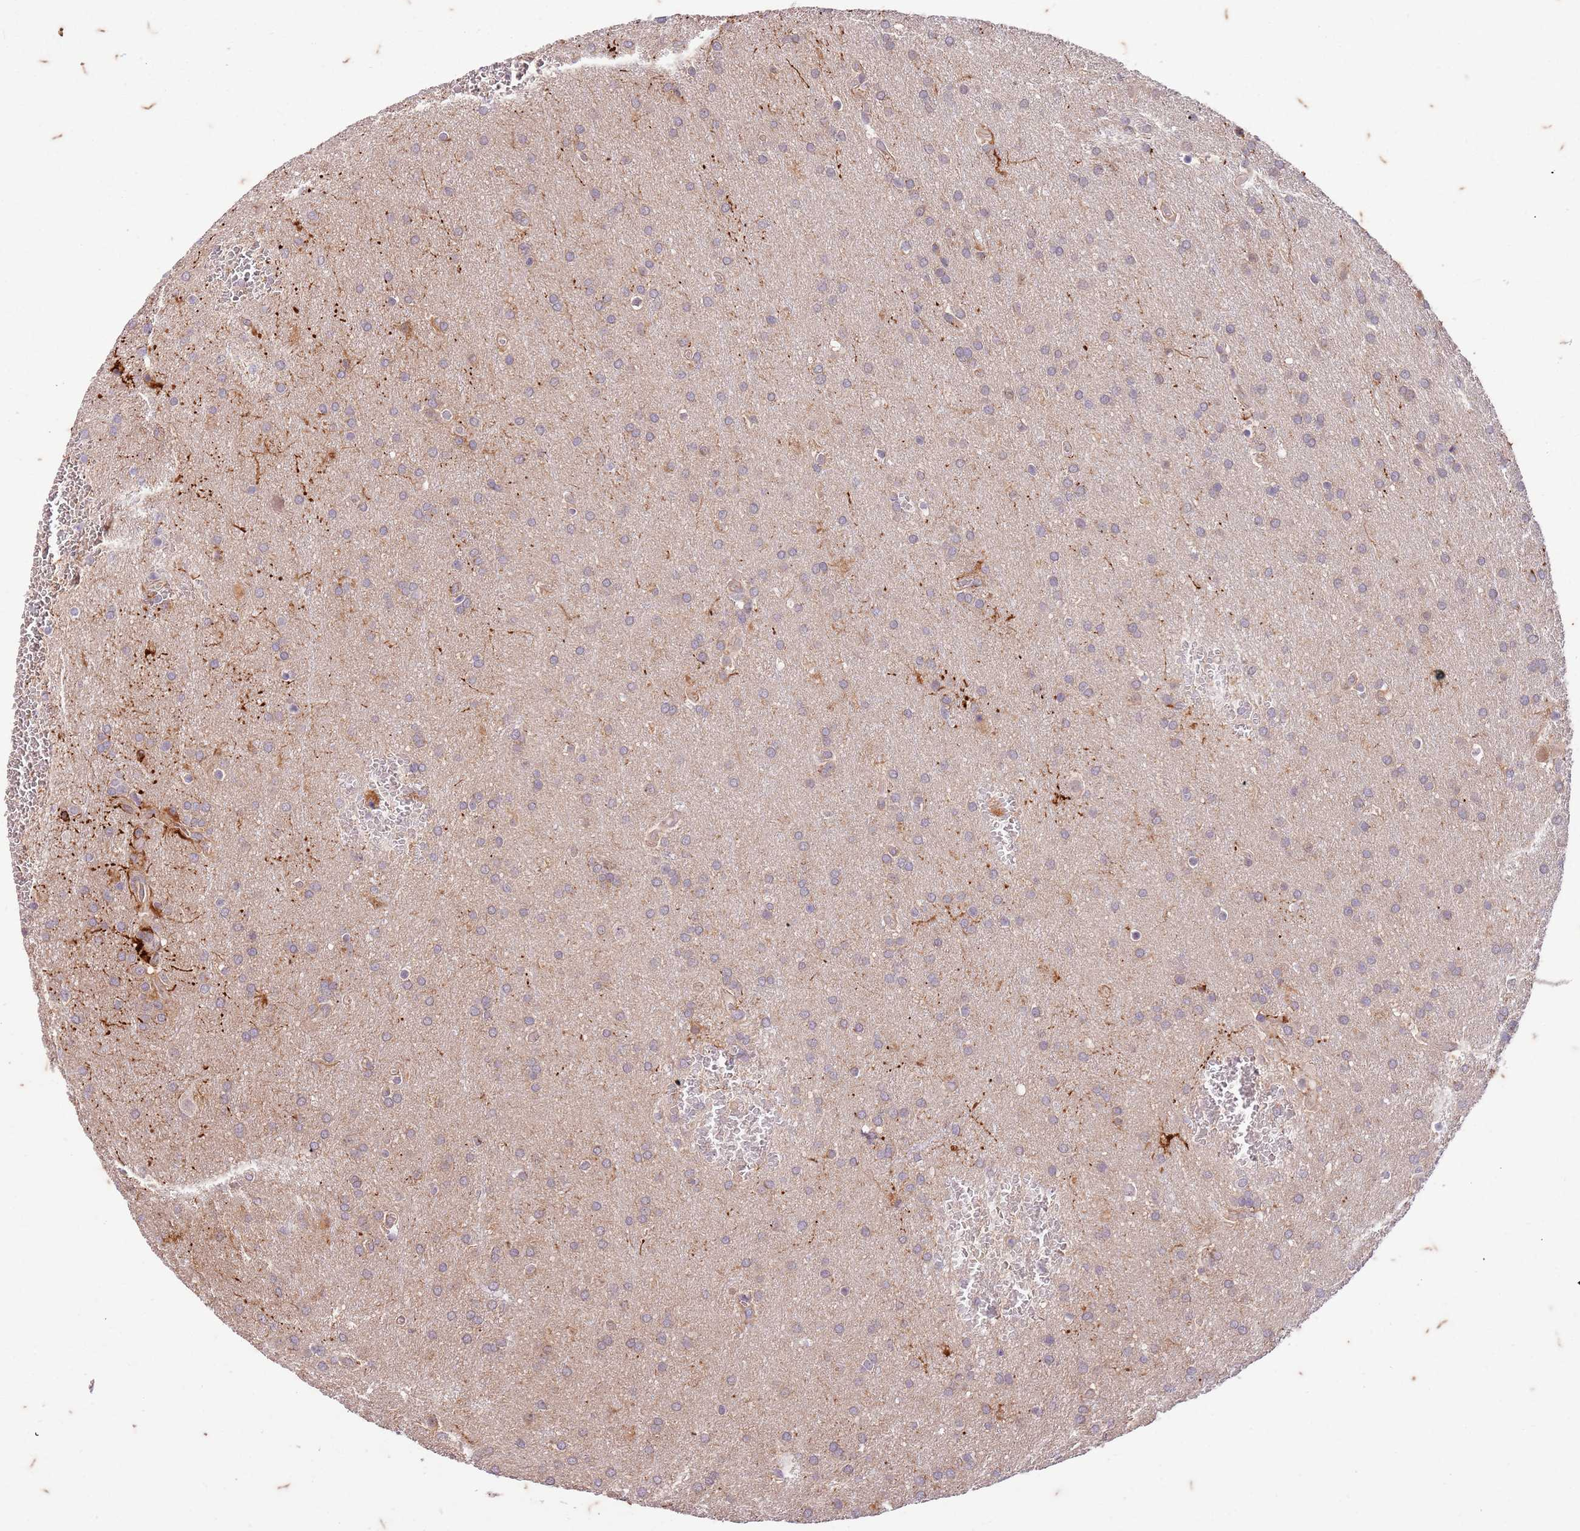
{"staining": {"intensity": "weak", "quantity": "25%-75%", "location": "cytoplasmic/membranous"}, "tissue": "glioma", "cell_type": "Tumor cells", "image_type": "cancer", "snomed": [{"axis": "morphology", "description": "Glioma, malignant, Low grade"}, {"axis": "topography", "description": "Brain"}], "caption": "Immunohistochemical staining of human malignant glioma (low-grade) reveals low levels of weak cytoplasmic/membranous protein expression in about 25%-75% of tumor cells.", "gene": "RAPGEF3", "patient": {"sex": "female", "age": 32}}